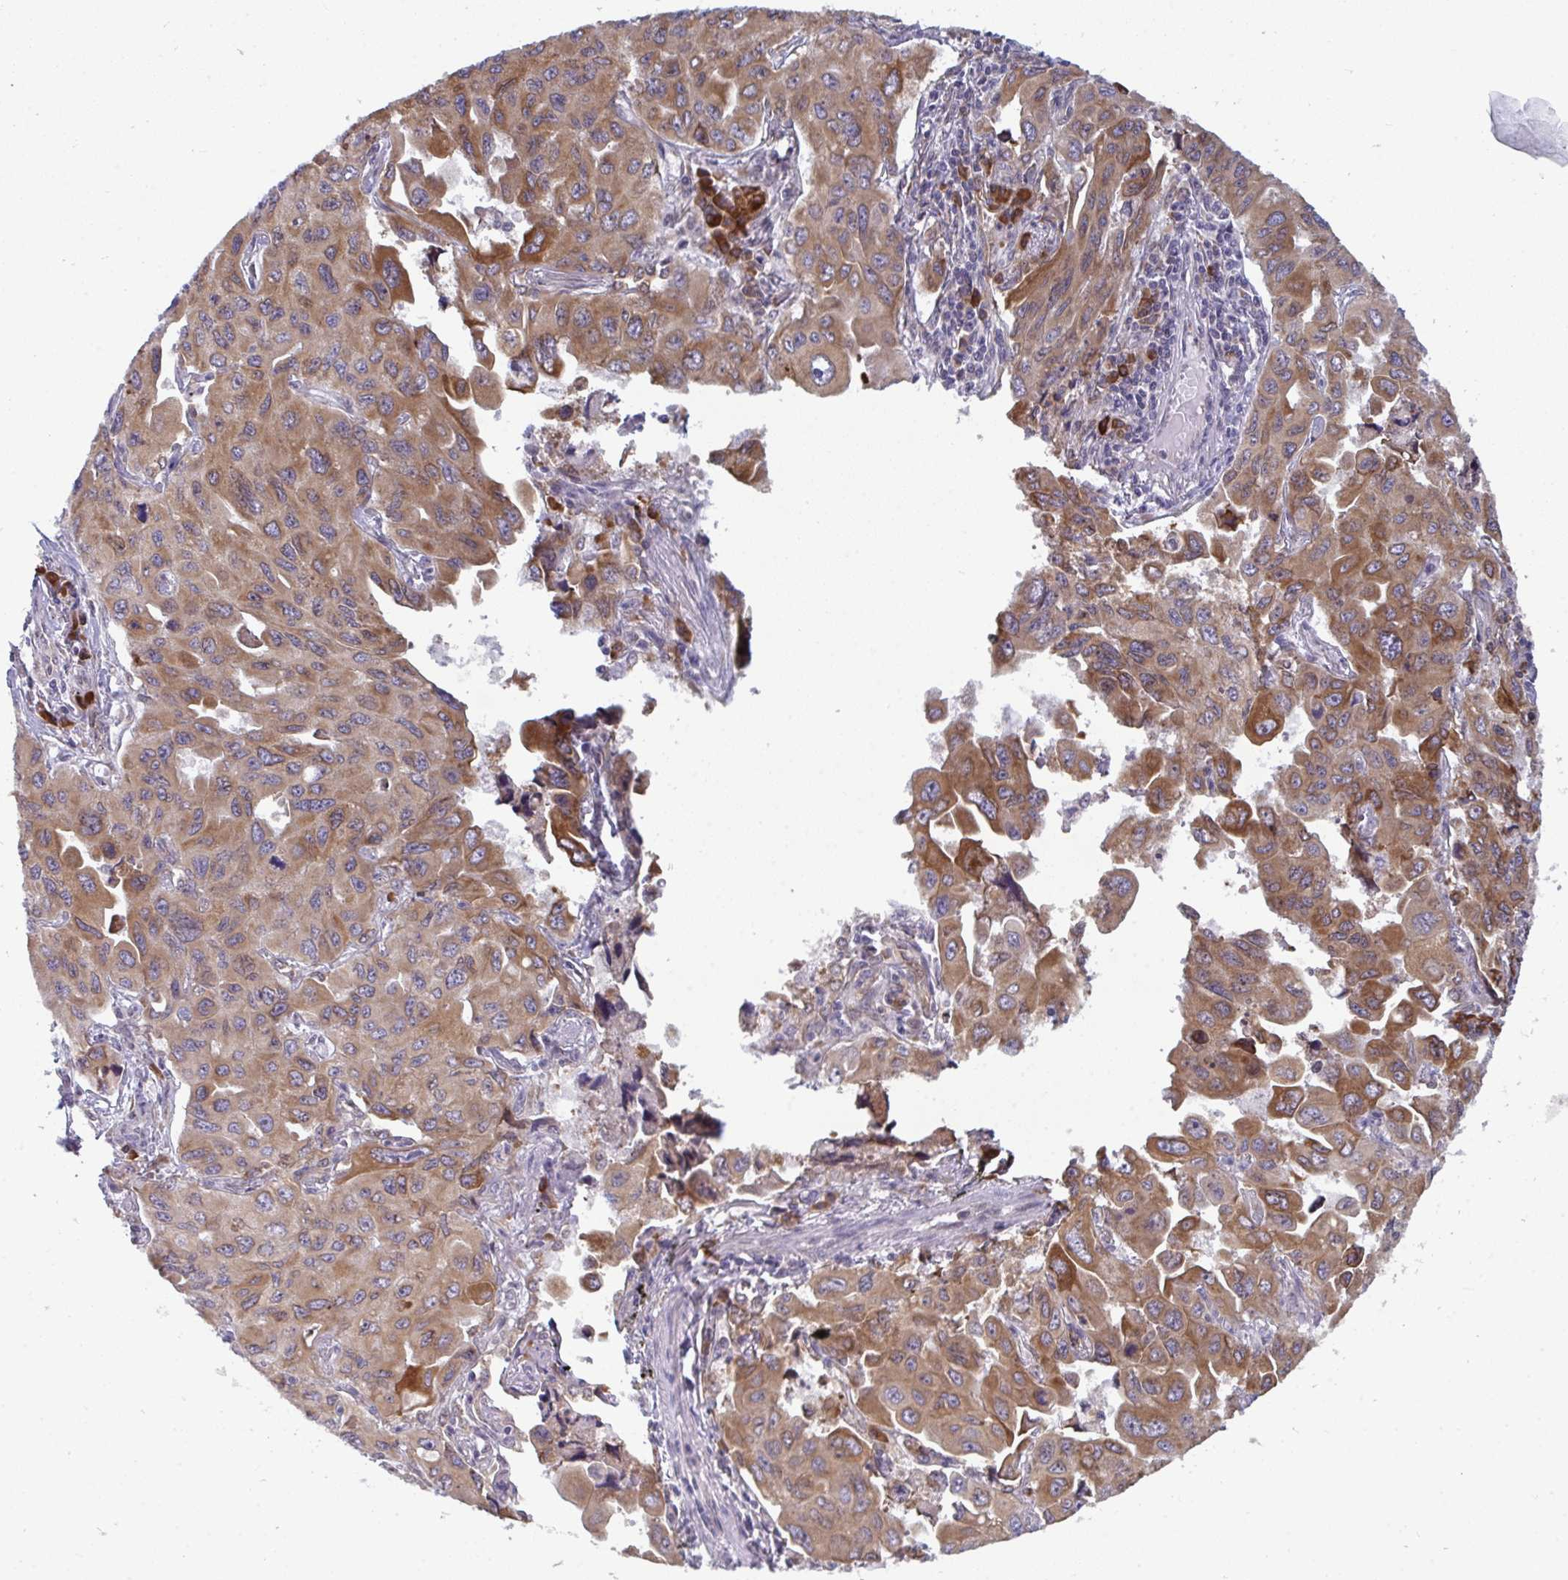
{"staining": {"intensity": "moderate", "quantity": ">75%", "location": "cytoplasmic/membranous"}, "tissue": "lung cancer", "cell_type": "Tumor cells", "image_type": "cancer", "snomed": [{"axis": "morphology", "description": "Adenocarcinoma, NOS"}, {"axis": "topography", "description": "Lung"}], "caption": "DAB (3,3'-diaminobenzidine) immunohistochemical staining of lung cancer (adenocarcinoma) shows moderate cytoplasmic/membranous protein positivity in approximately >75% of tumor cells.", "gene": "LYSMD4", "patient": {"sex": "male", "age": 64}}